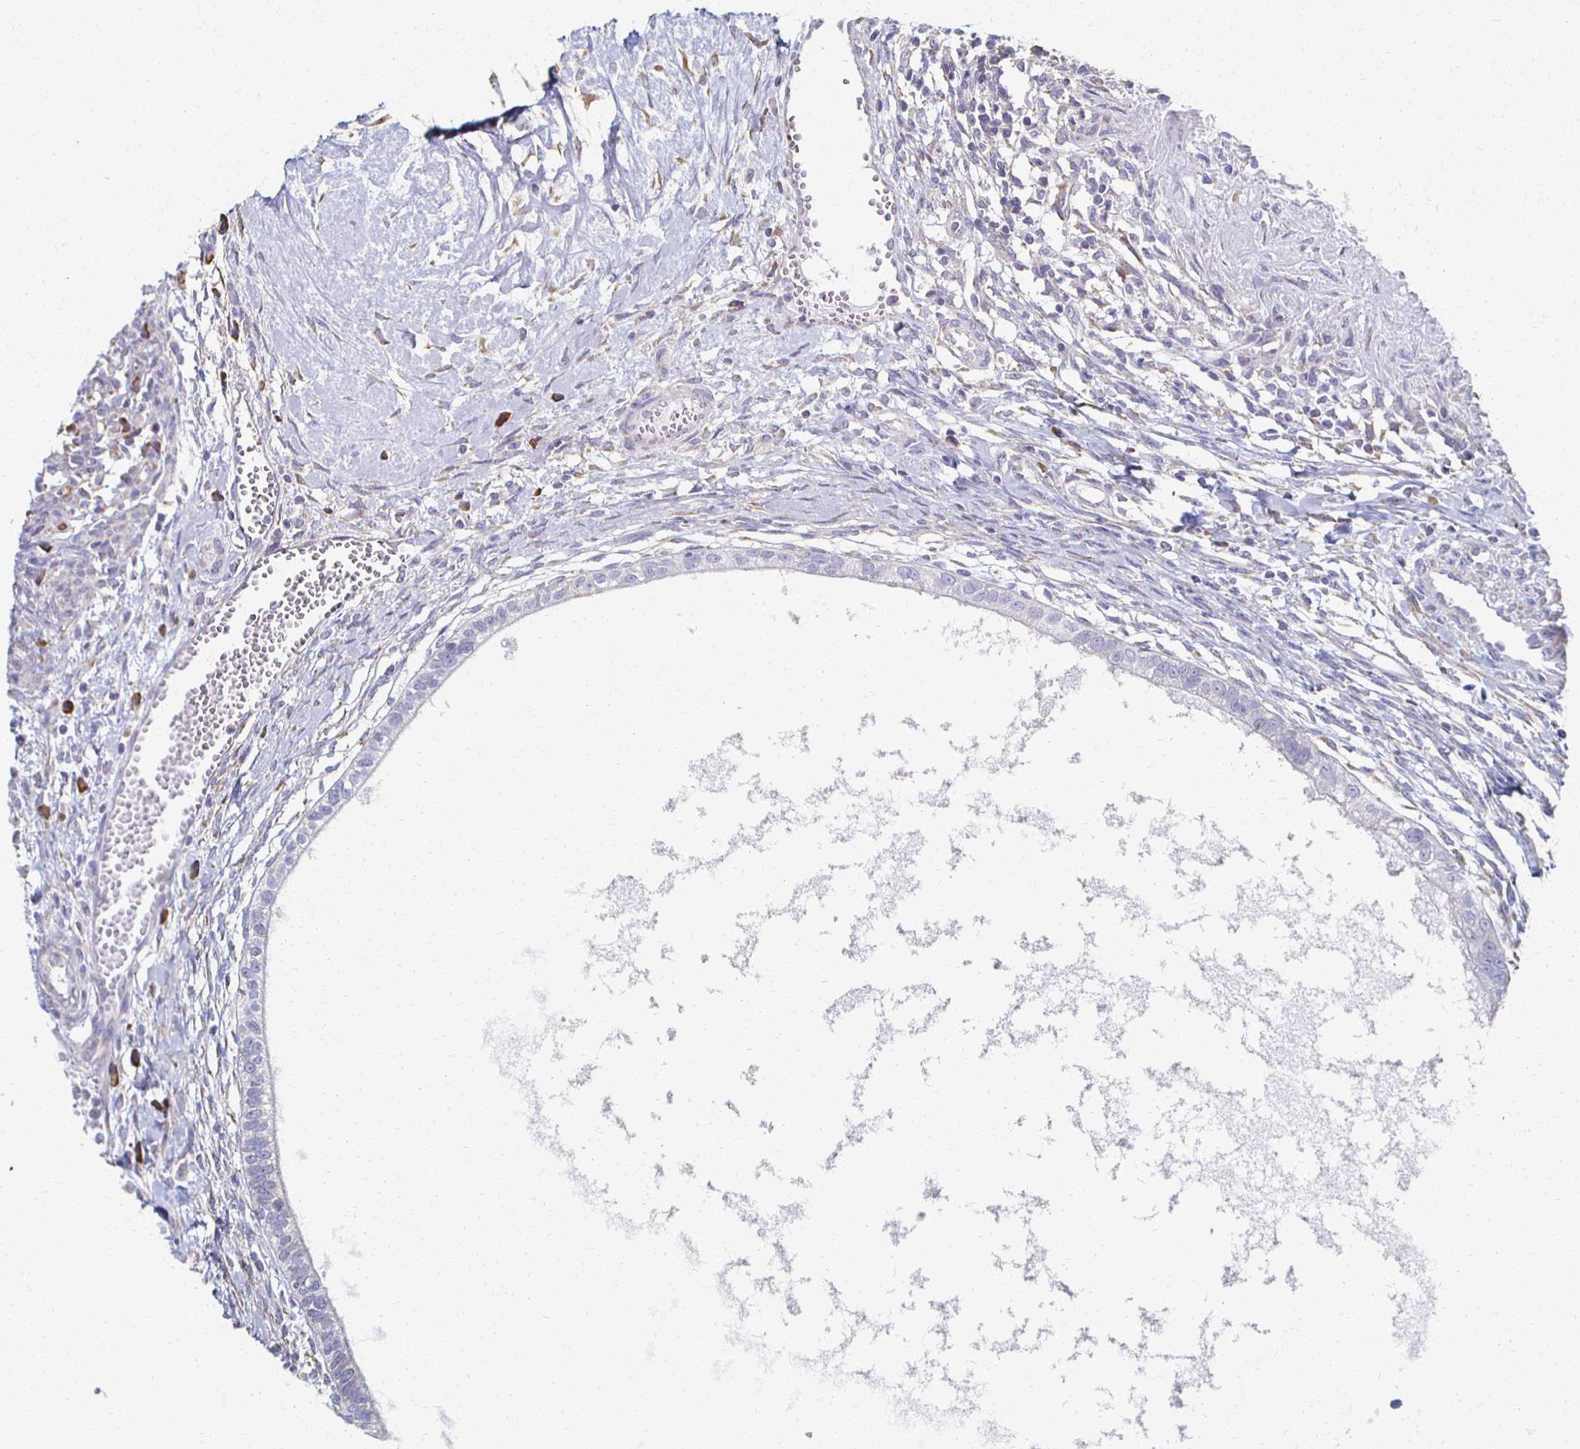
{"staining": {"intensity": "negative", "quantity": "none", "location": "none"}, "tissue": "testis cancer", "cell_type": "Tumor cells", "image_type": "cancer", "snomed": [{"axis": "morphology", "description": "Carcinoma, Embryonal, NOS"}, {"axis": "topography", "description": "Testis"}], "caption": "Tumor cells are negative for protein expression in human testis cancer (embryonal carcinoma).", "gene": "ATP1A3", "patient": {"sex": "male", "age": 37}}